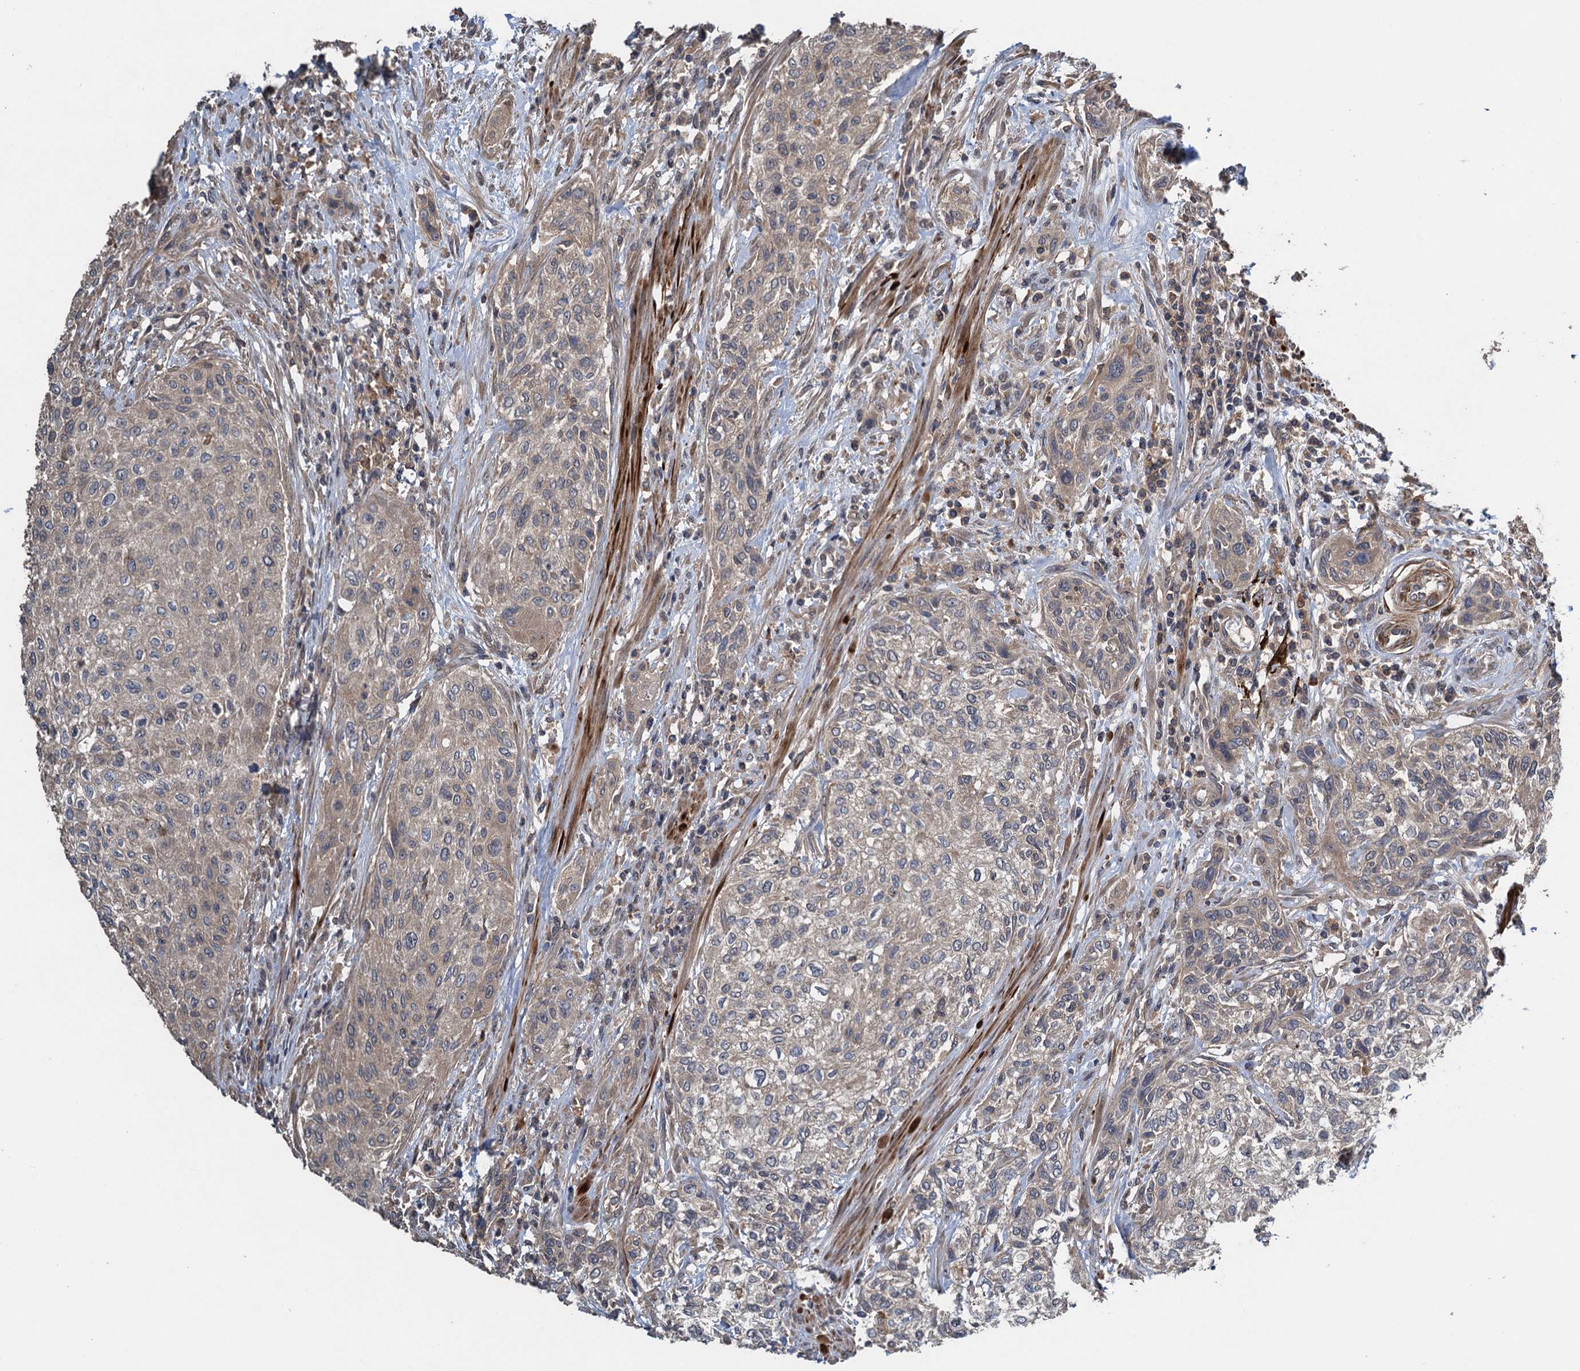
{"staining": {"intensity": "weak", "quantity": "<25%", "location": "cytoplasmic/membranous"}, "tissue": "urothelial cancer", "cell_type": "Tumor cells", "image_type": "cancer", "snomed": [{"axis": "morphology", "description": "Normal tissue, NOS"}, {"axis": "morphology", "description": "Urothelial carcinoma, NOS"}, {"axis": "topography", "description": "Urinary bladder"}, {"axis": "topography", "description": "Peripheral nerve tissue"}], "caption": "IHC of transitional cell carcinoma demonstrates no expression in tumor cells.", "gene": "CNTN5", "patient": {"sex": "male", "age": 35}}